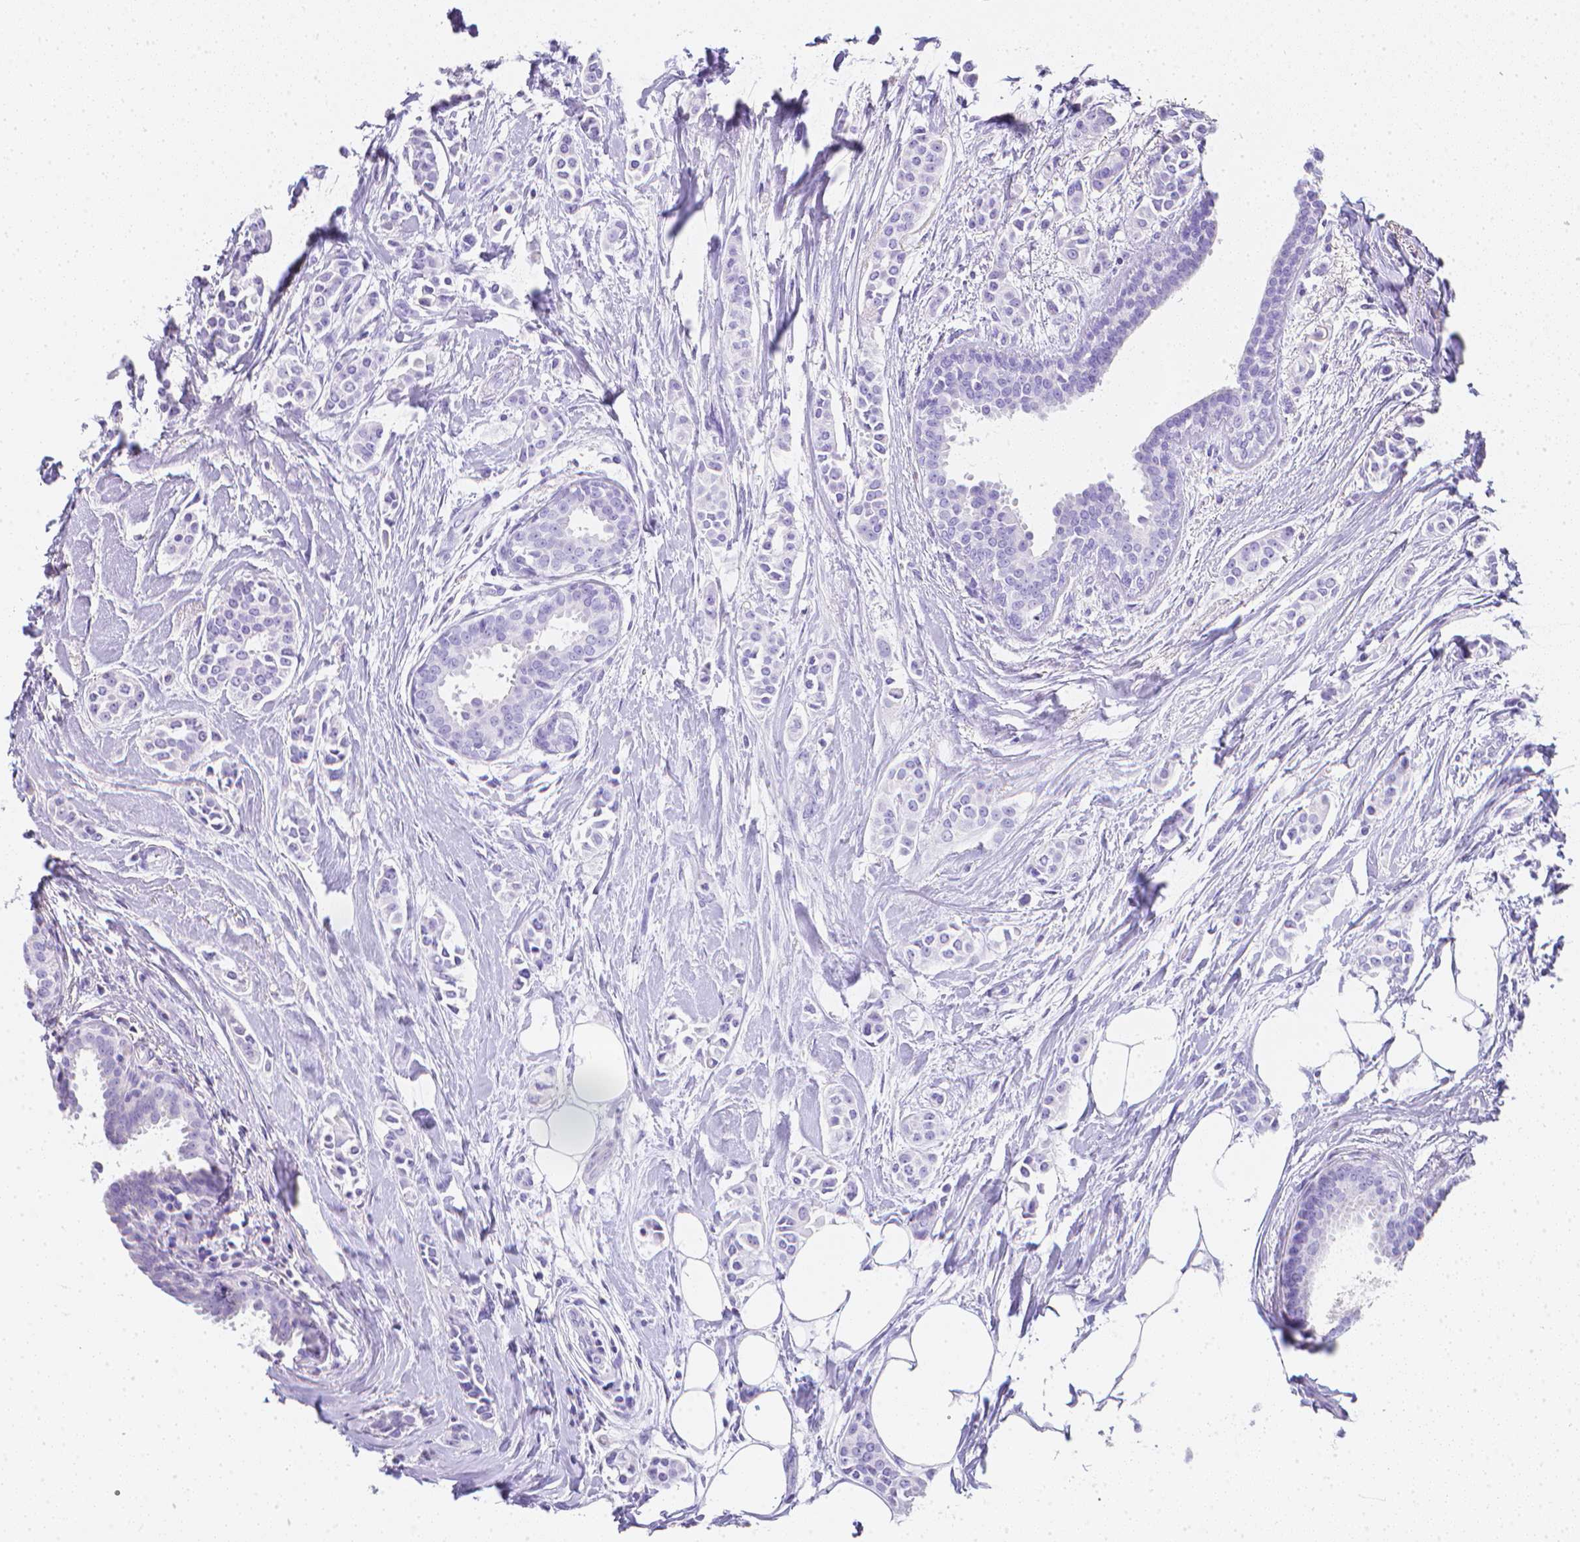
{"staining": {"intensity": "negative", "quantity": "none", "location": "none"}, "tissue": "breast cancer", "cell_type": "Tumor cells", "image_type": "cancer", "snomed": [{"axis": "morphology", "description": "Duct carcinoma"}, {"axis": "topography", "description": "Breast"}], "caption": "A high-resolution micrograph shows IHC staining of breast cancer, which displays no significant positivity in tumor cells.", "gene": "LGALS4", "patient": {"sex": "female", "age": 64}}